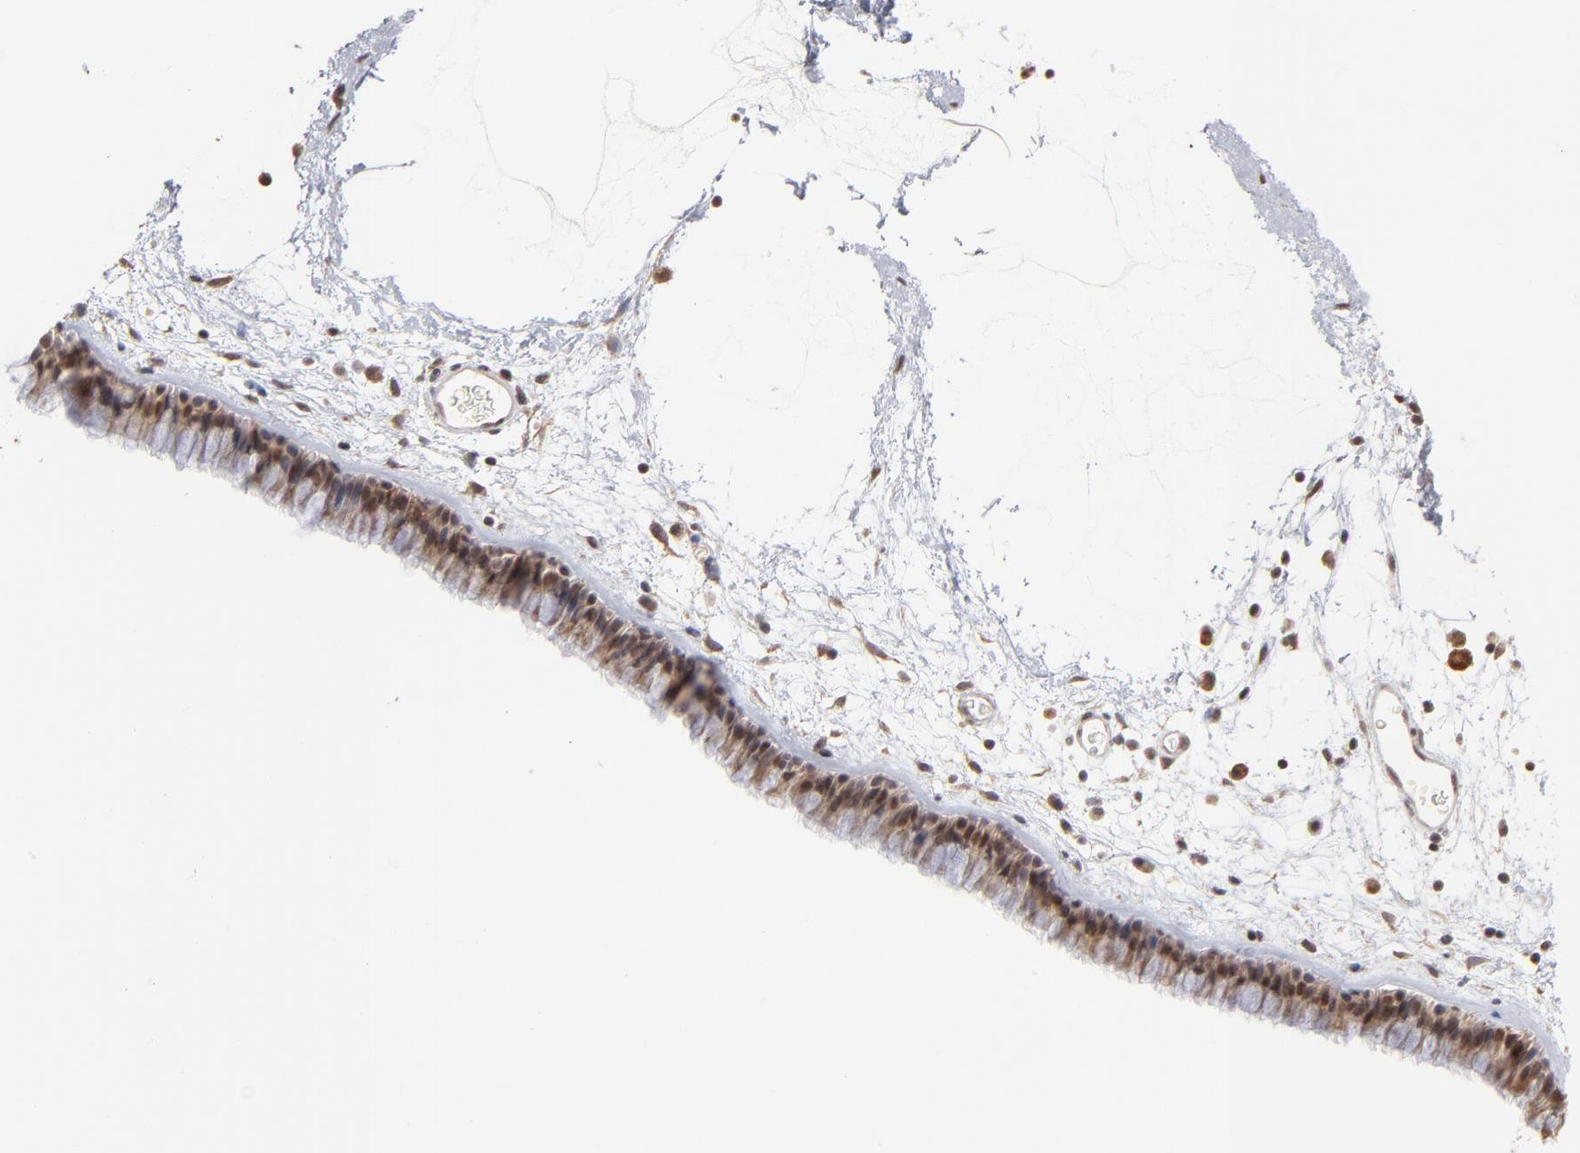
{"staining": {"intensity": "moderate", "quantity": ">75%", "location": "nuclear"}, "tissue": "nasopharynx", "cell_type": "Respiratory epithelial cells", "image_type": "normal", "snomed": [{"axis": "morphology", "description": "Normal tissue, NOS"}, {"axis": "morphology", "description": "Inflammation, NOS"}, {"axis": "topography", "description": "Nasopharynx"}], "caption": "Protein expression analysis of normal nasopharynx demonstrates moderate nuclear staining in about >75% of respiratory epithelial cells.", "gene": "ARIH1", "patient": {"sex": "male", "age": 48}}